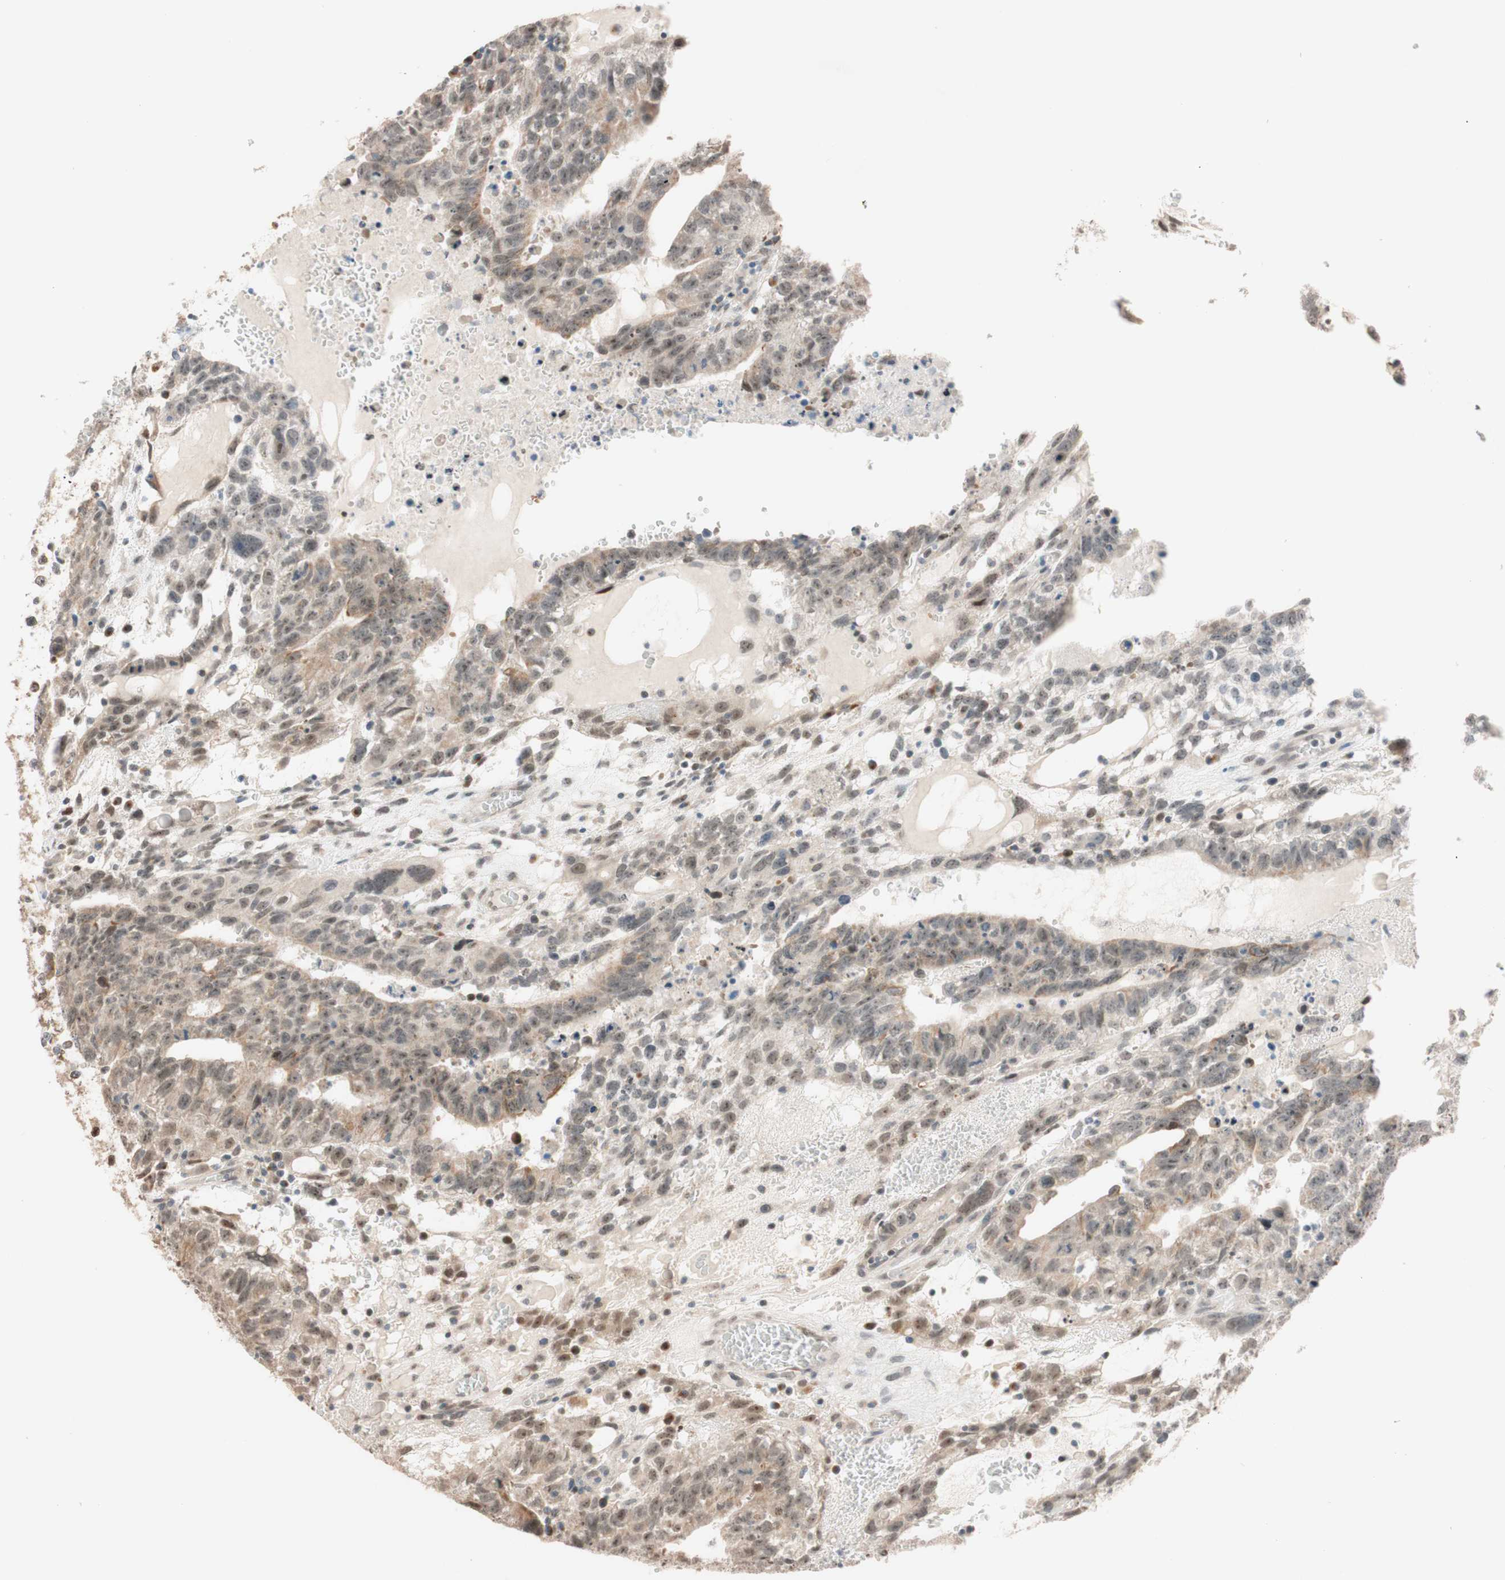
{"staining": {"intensity": "weak", "quantity": "25%-75%", "location": "cytoplasmic/membranous"}, "tissue": "testis cancer", "cell_type": "Tumor cells", "image_type": "cancer", "snomed": [{"axis": "morphology", "description": "Seminoma, NOS"}, {"axis": "morphology", "description": "Carcinoma, Embryonal, NOS"}, {"axis": "topography", "description": "Testis"}], "caption": "Immunohistochemical staining of human embryonal carcinoma (testis) displays low levels of weak cytoplasmic/membranous expression in about 25%-75% of tumor cells.", "gene": "CCNC", "patient": {"sex": "male", "age": 52}}